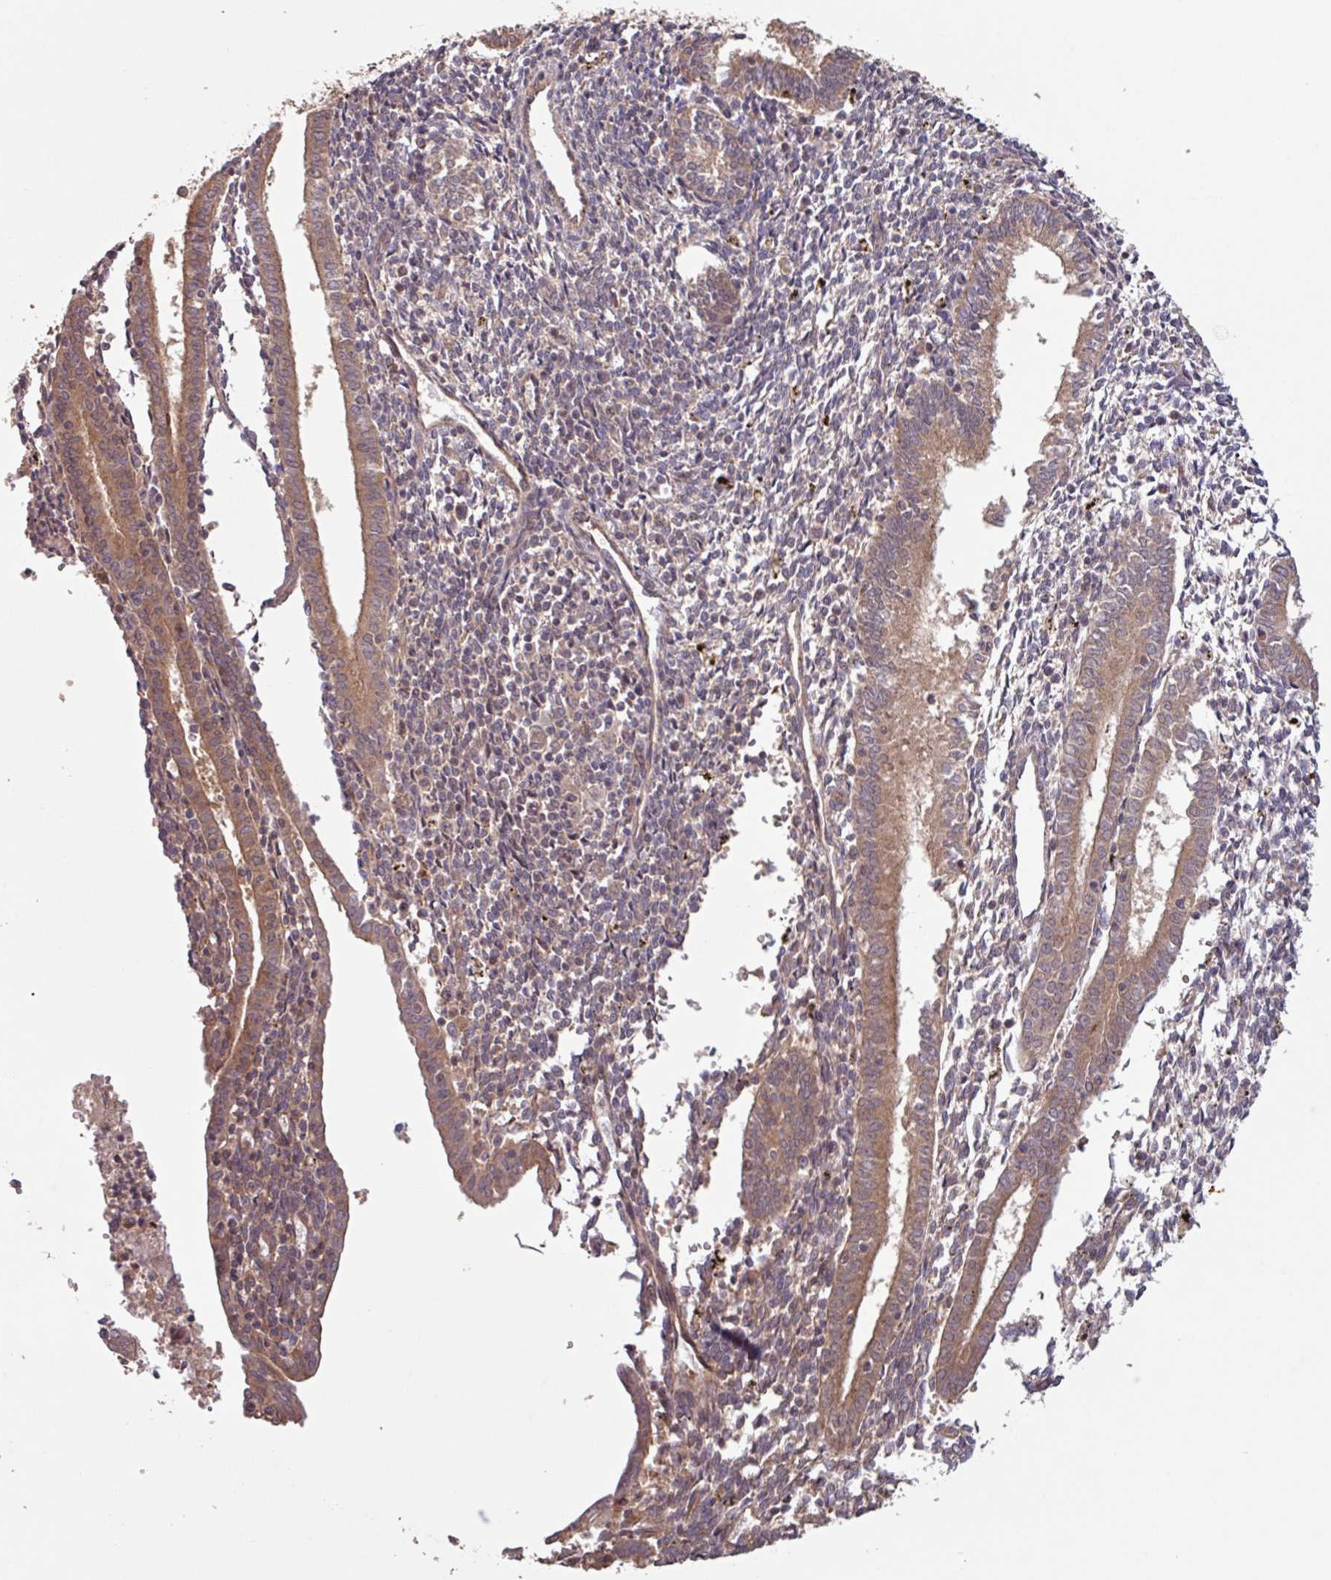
{"staining": {"intensity": "moderate", "quantity": "<25%", "location": "cytoplasmic/membranous"}, "tissue": "endometrium", "cell_type": "Cells in endometrial stroma", "image_type": "normal", "snomed": [{"axis": "morphology", "description": "Normal tissue, NOS"}, {"axis": "topography", "description": "Endometrium"}], "caption": "IHC of normal human endometrium reveals low levels of moderate cytoplasmic/membranous positivity in about <25% of cells in endometrial stroma.", "gene": "TRABD2A", "patient": {"sex": "female", "age": 41}}